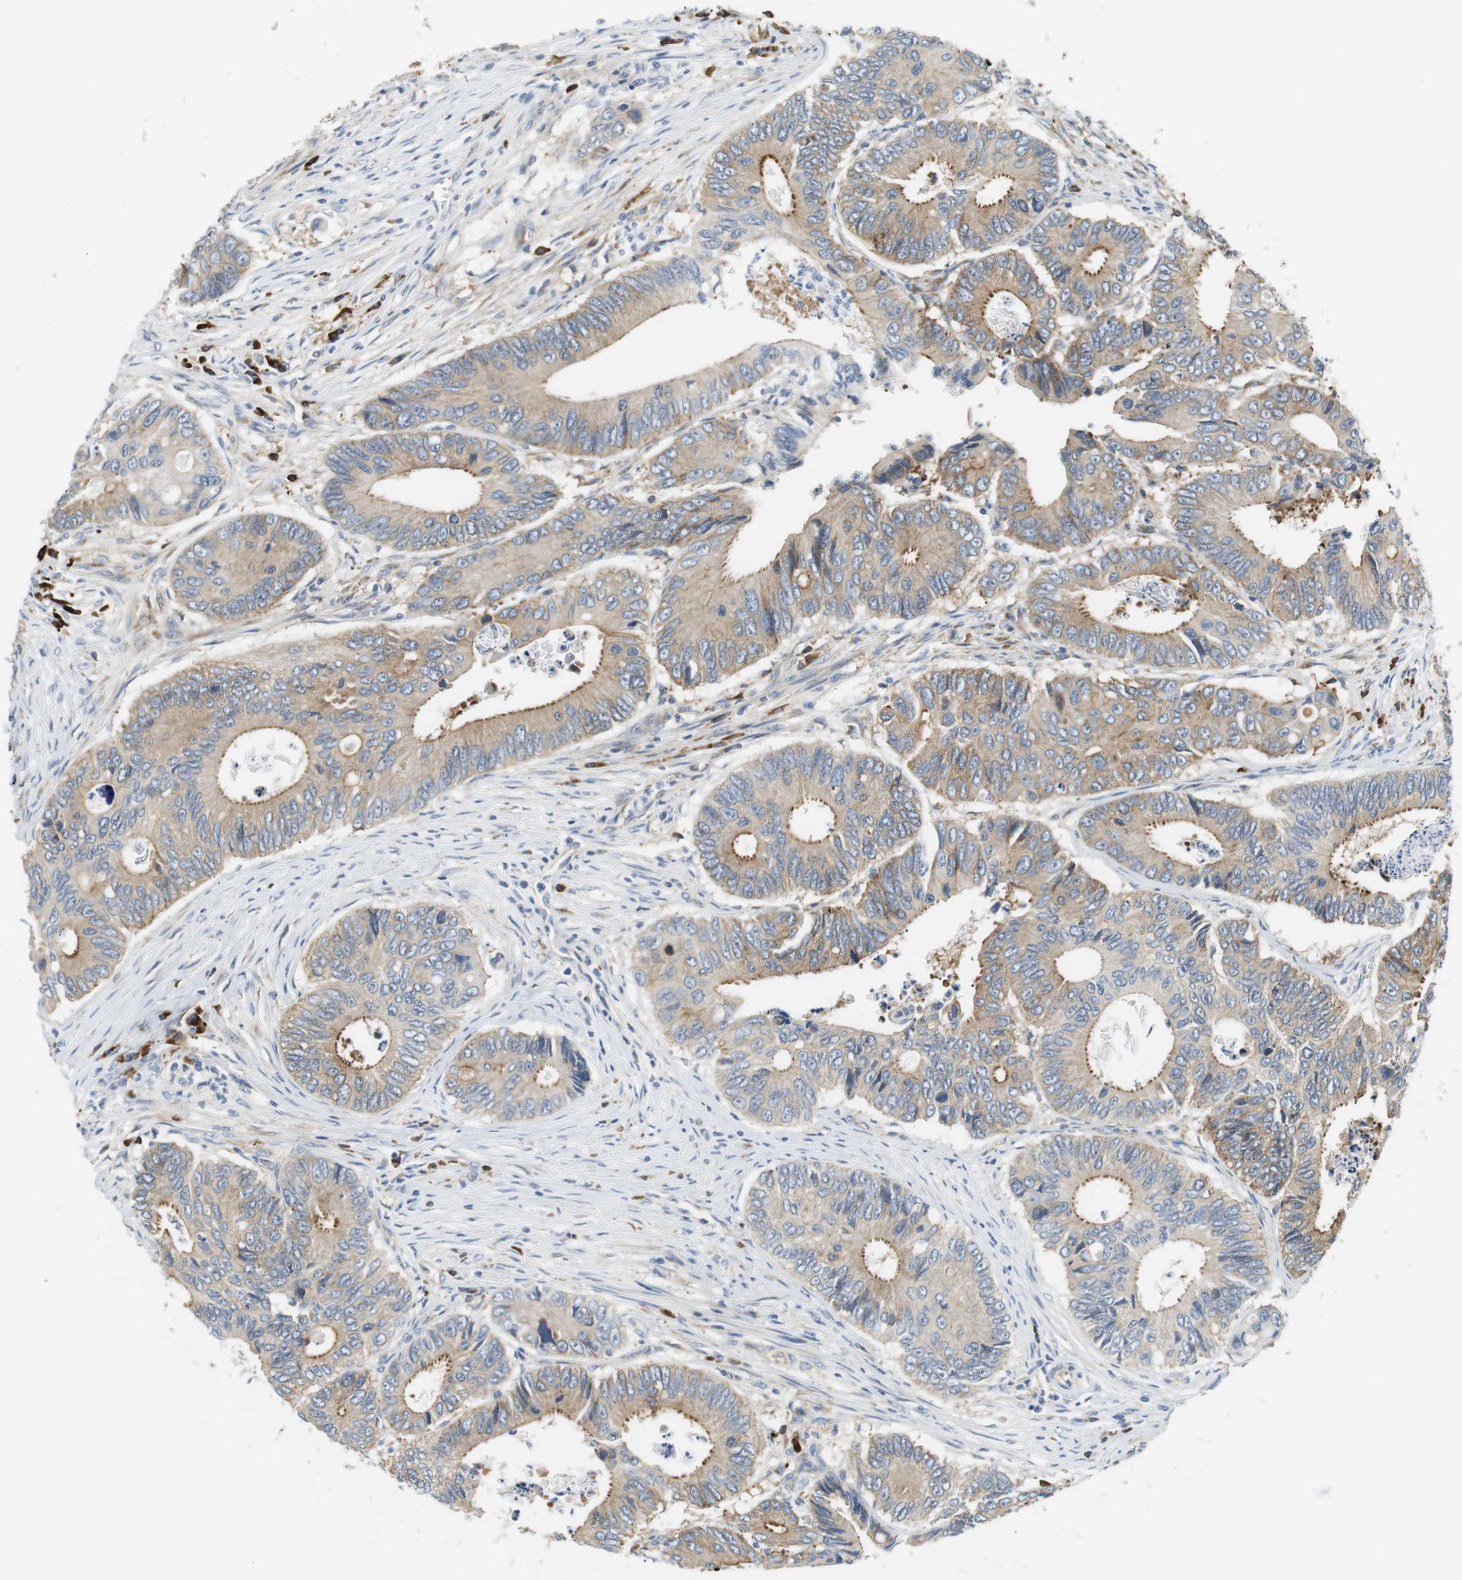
{"staining": {"intensity": "moderate", "quantity": ">75%", "location": "cytoplasmic/membranous"}, "tissue": "colorectal cancer", "cell_type": "Tumor cells", "image_type": "cancer", "snomed": [{"axis": "morphology", "description": "Inflammation, NOS"}, {"axis": "morphology", "description": "Adenocarcinoma, NOS"}, {"axis": "topography", "description": "Colon"}], "caption": "A photomicrograph of human colorectal cancer stained for a protein reveals moderate cytoplasmic/membranous brown staining in tumor cells.", "gene": "TMEM200A", "patient": {"sex": "male", "age": 72}}